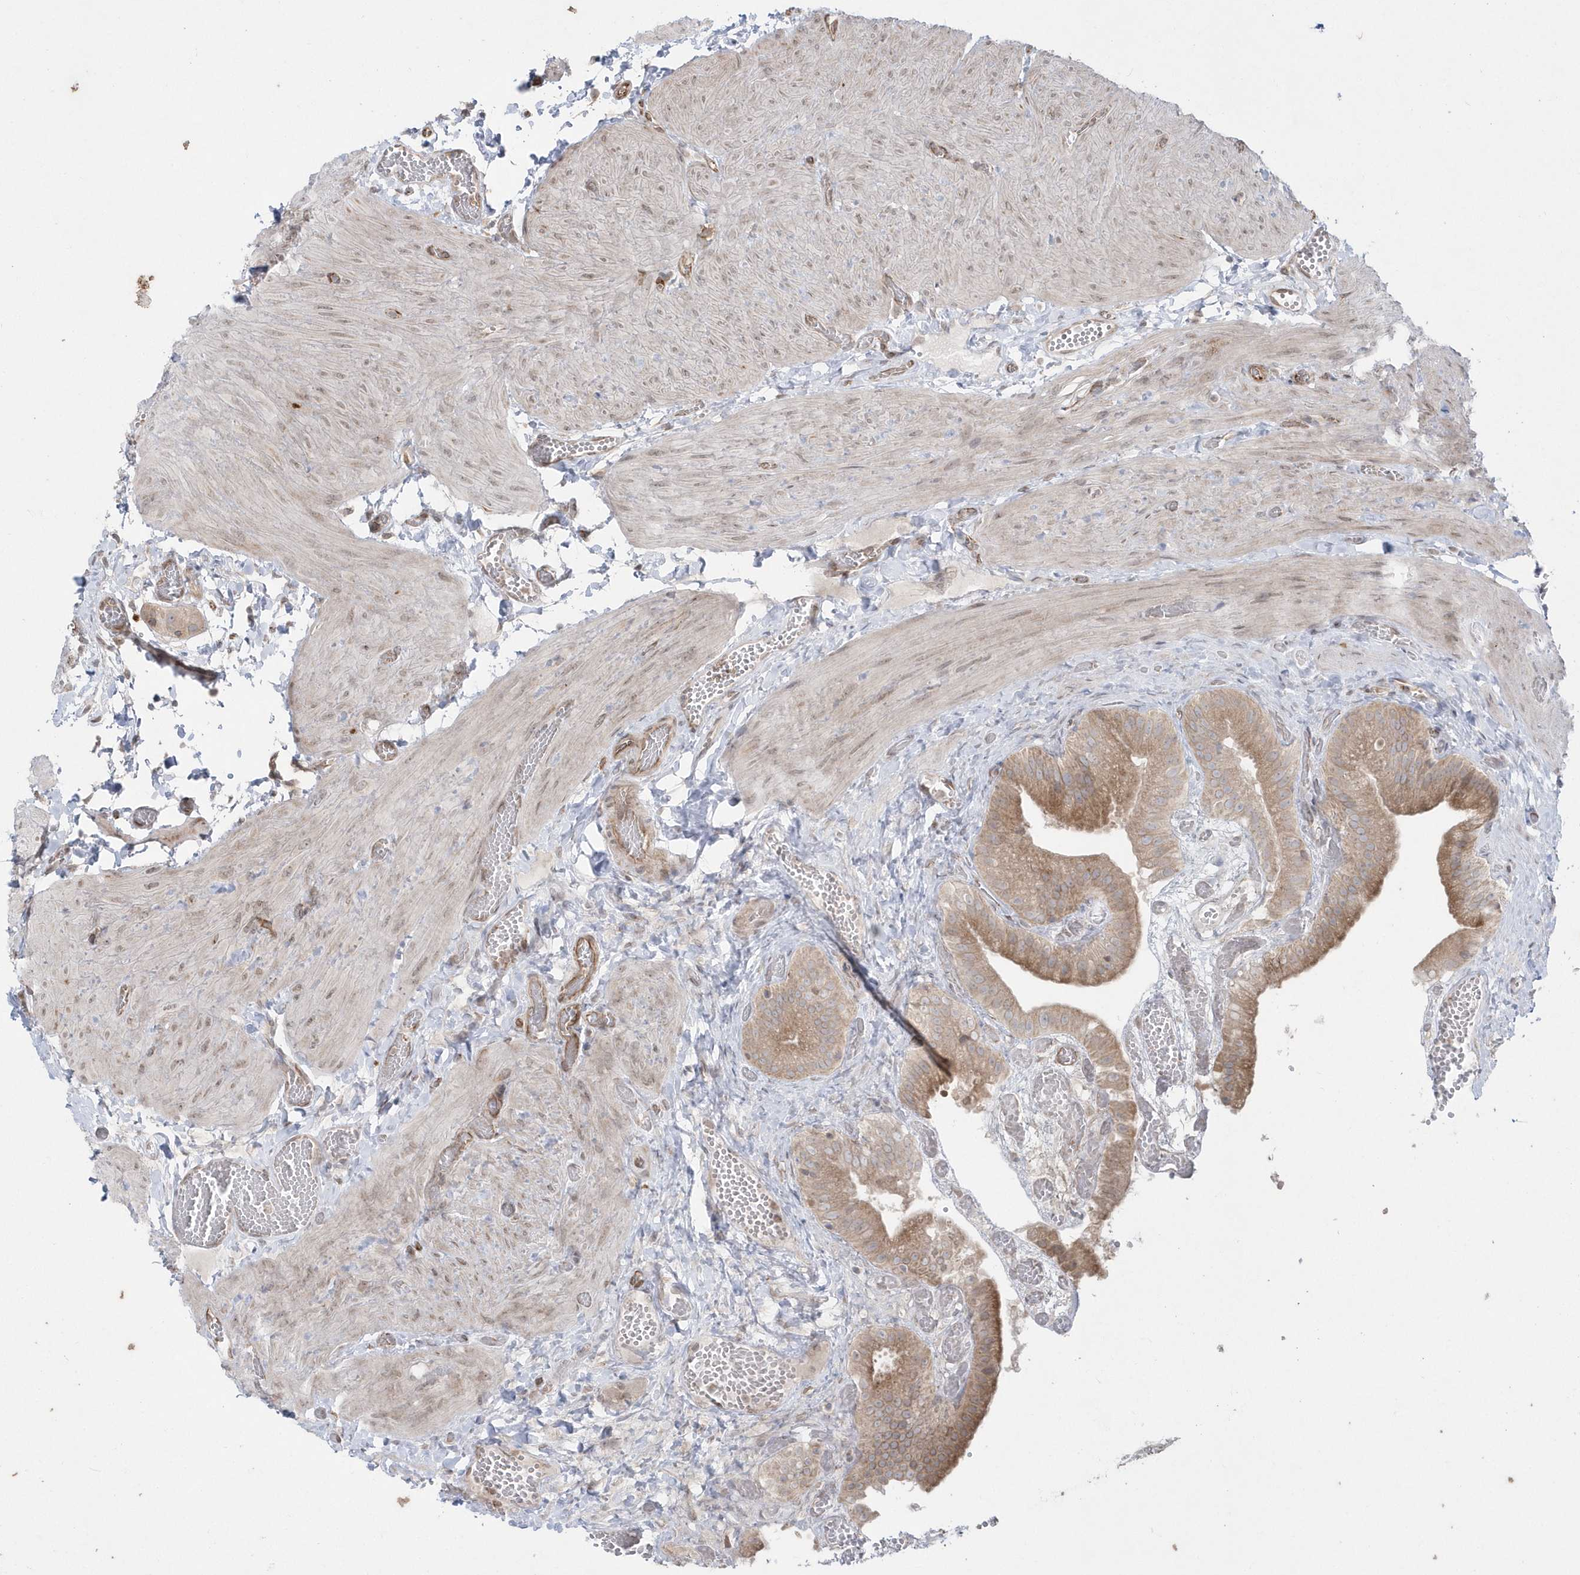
{"staining": {"intensity": "moderate", "quantity": ">75%", "location": "cytoplasmic/membranous"}, "tissue": "gallbladder", "cell_type": "Glandular cells", "image_type": "normal", "snomed": [{"axis": "morphology", "description": "Normal tissue, NOS"}, {"axis": "topography", "description": "Gallbladder"}], "caption": "Human gallbladder stained for a protein (brown) reveals moderate cytoplasmic/membranous positive staining in approximately >75% of glandular cells.", "gene": "DHX57", "patient": {"sex": "female", "age": 64}}